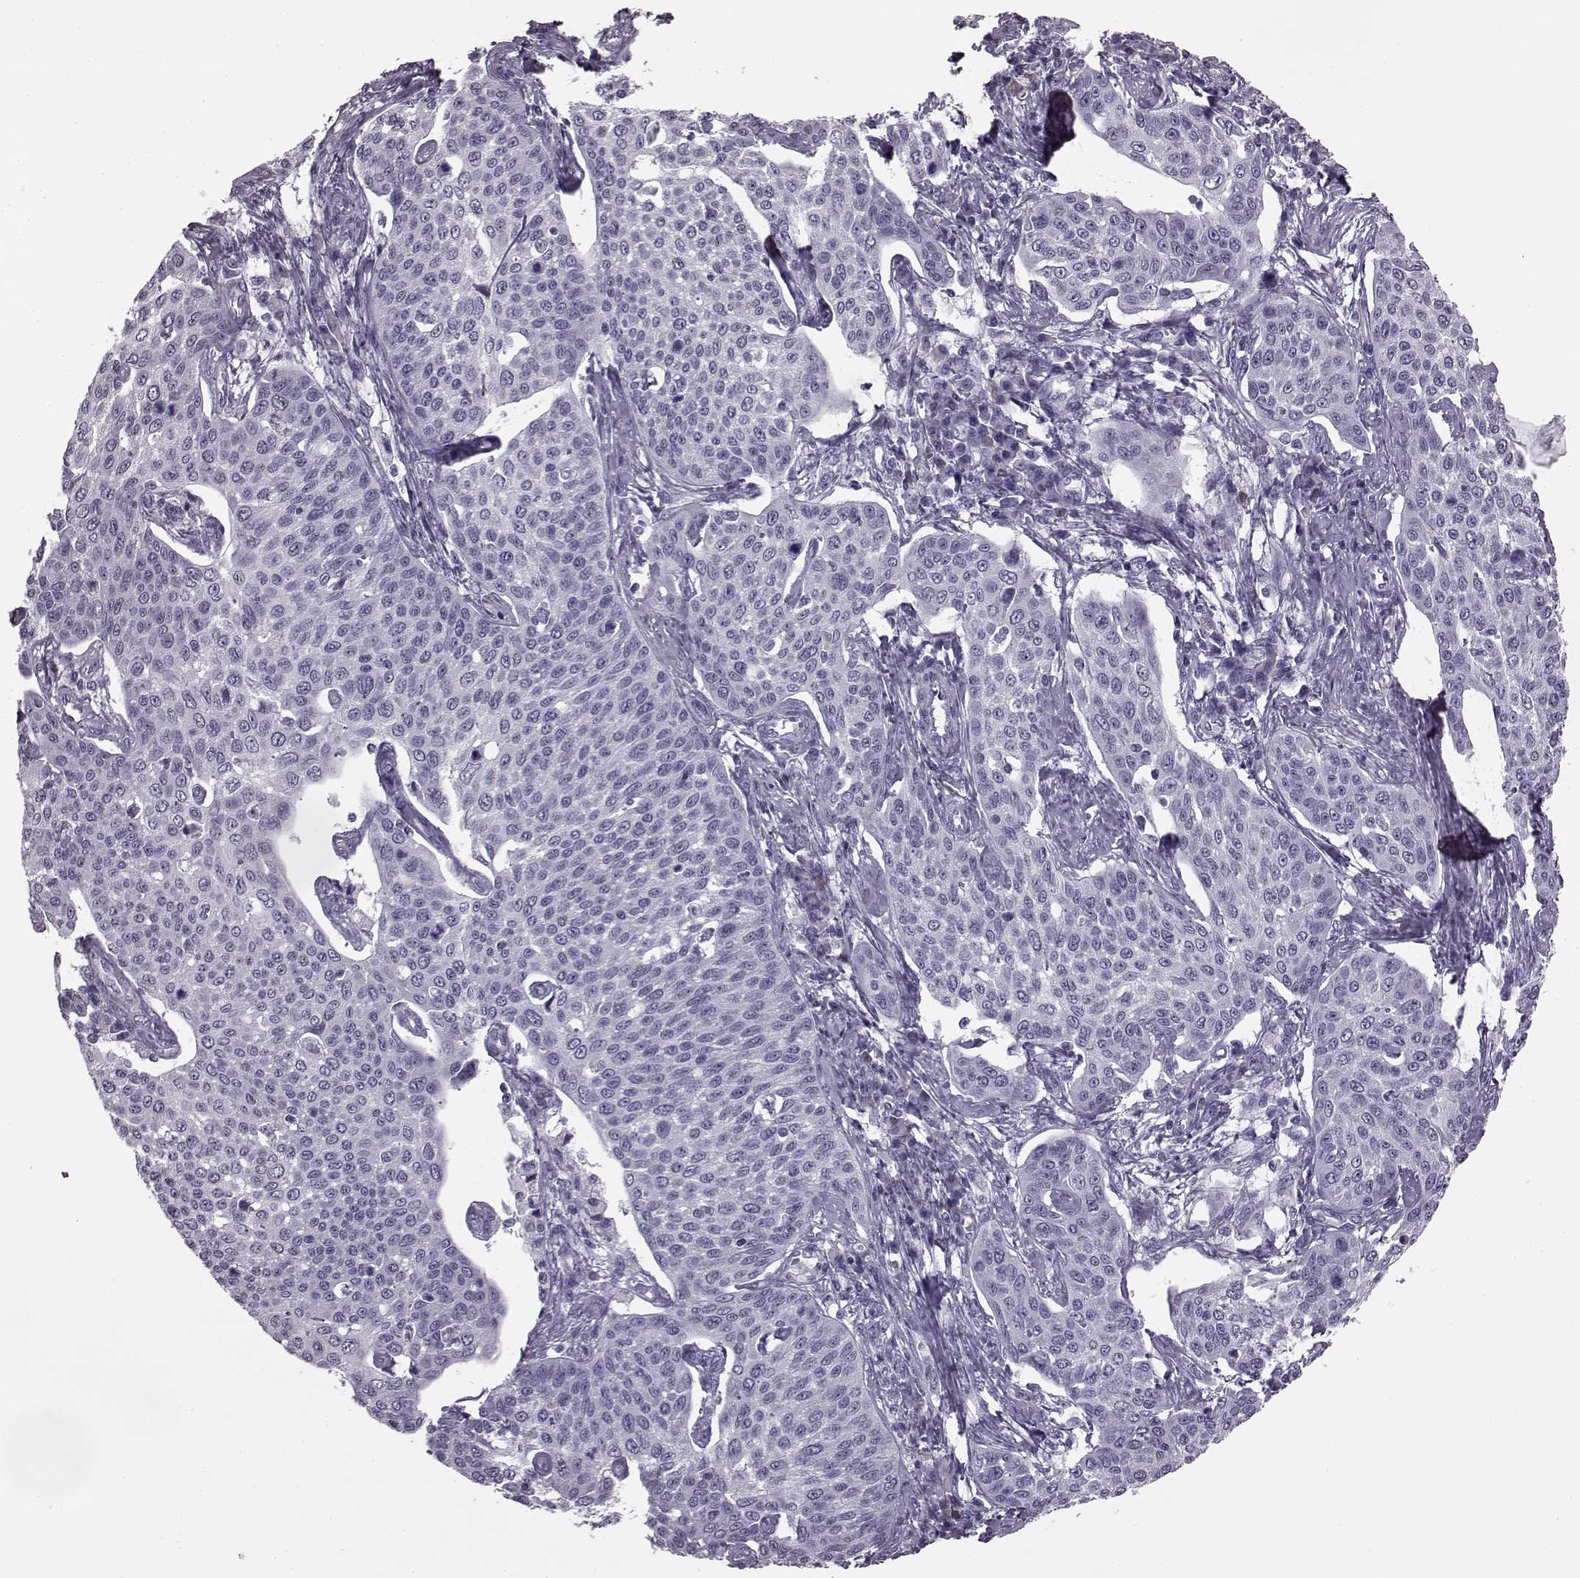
{"staining": {"intensity": "negative", "quantity": "none", "location": "none"}, "tissue": "cervical cancer", "cell_type": "Tumor cells", "image_type": "cancer", "snomed": [{"axis": "morphology", "description": "Squamous cell carcinoma, NOS"}, {"axis": "topography", "description": "Cervix"}], "caption": "This image is of cervical cancer stained with IHC to label a protein in brown with the nuclei are counter-stained blue. There is no positivity in tumor cells.", "gene": "JSRP1", "patient": {"sex": "female", "age": 34}}